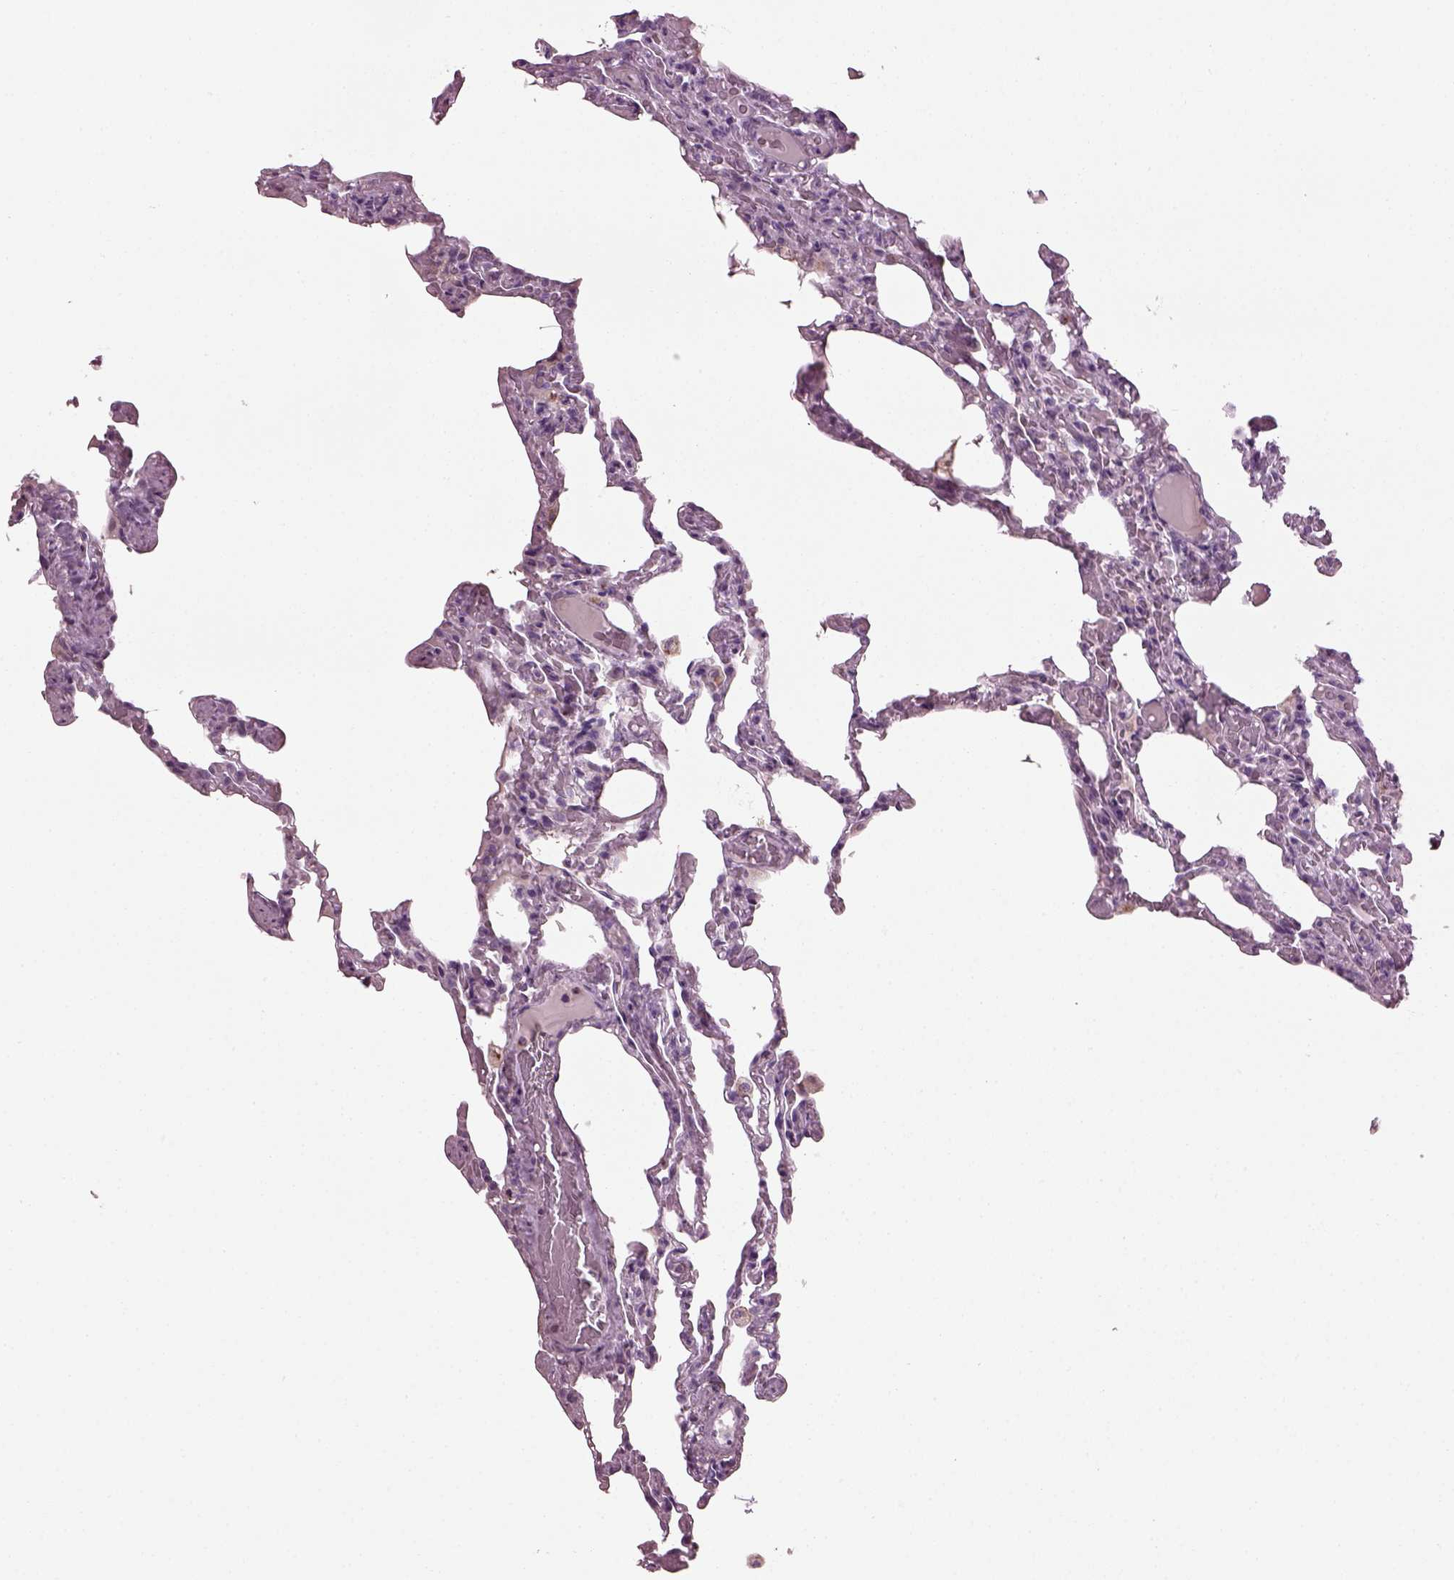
{"staining": {"intensity": "negative", "quantity": "none", "location": "none"}, "tissue": "lung", "cell_type": "Alveolar cells", "image_type": "normal", "snomed": [{"axis": "morphology", "description": "Normal tissue, NOS"}, {"axis": "topography", "description": "Lung"}], "caption": "DAB (3,3'-diaminobenzidine) immunohistochemical staining of normal lung demonstrates no significant positivity in alveolar cells. Brightfield microscopy of immunohistochemistry (IHC) stained with DAB (3,3'-diaminobenzidine) (brown) and hematoxylin (blue), captured at high magnification.", "gene": "TMEM231", "patient": {"sex": "female", "age": 43}}